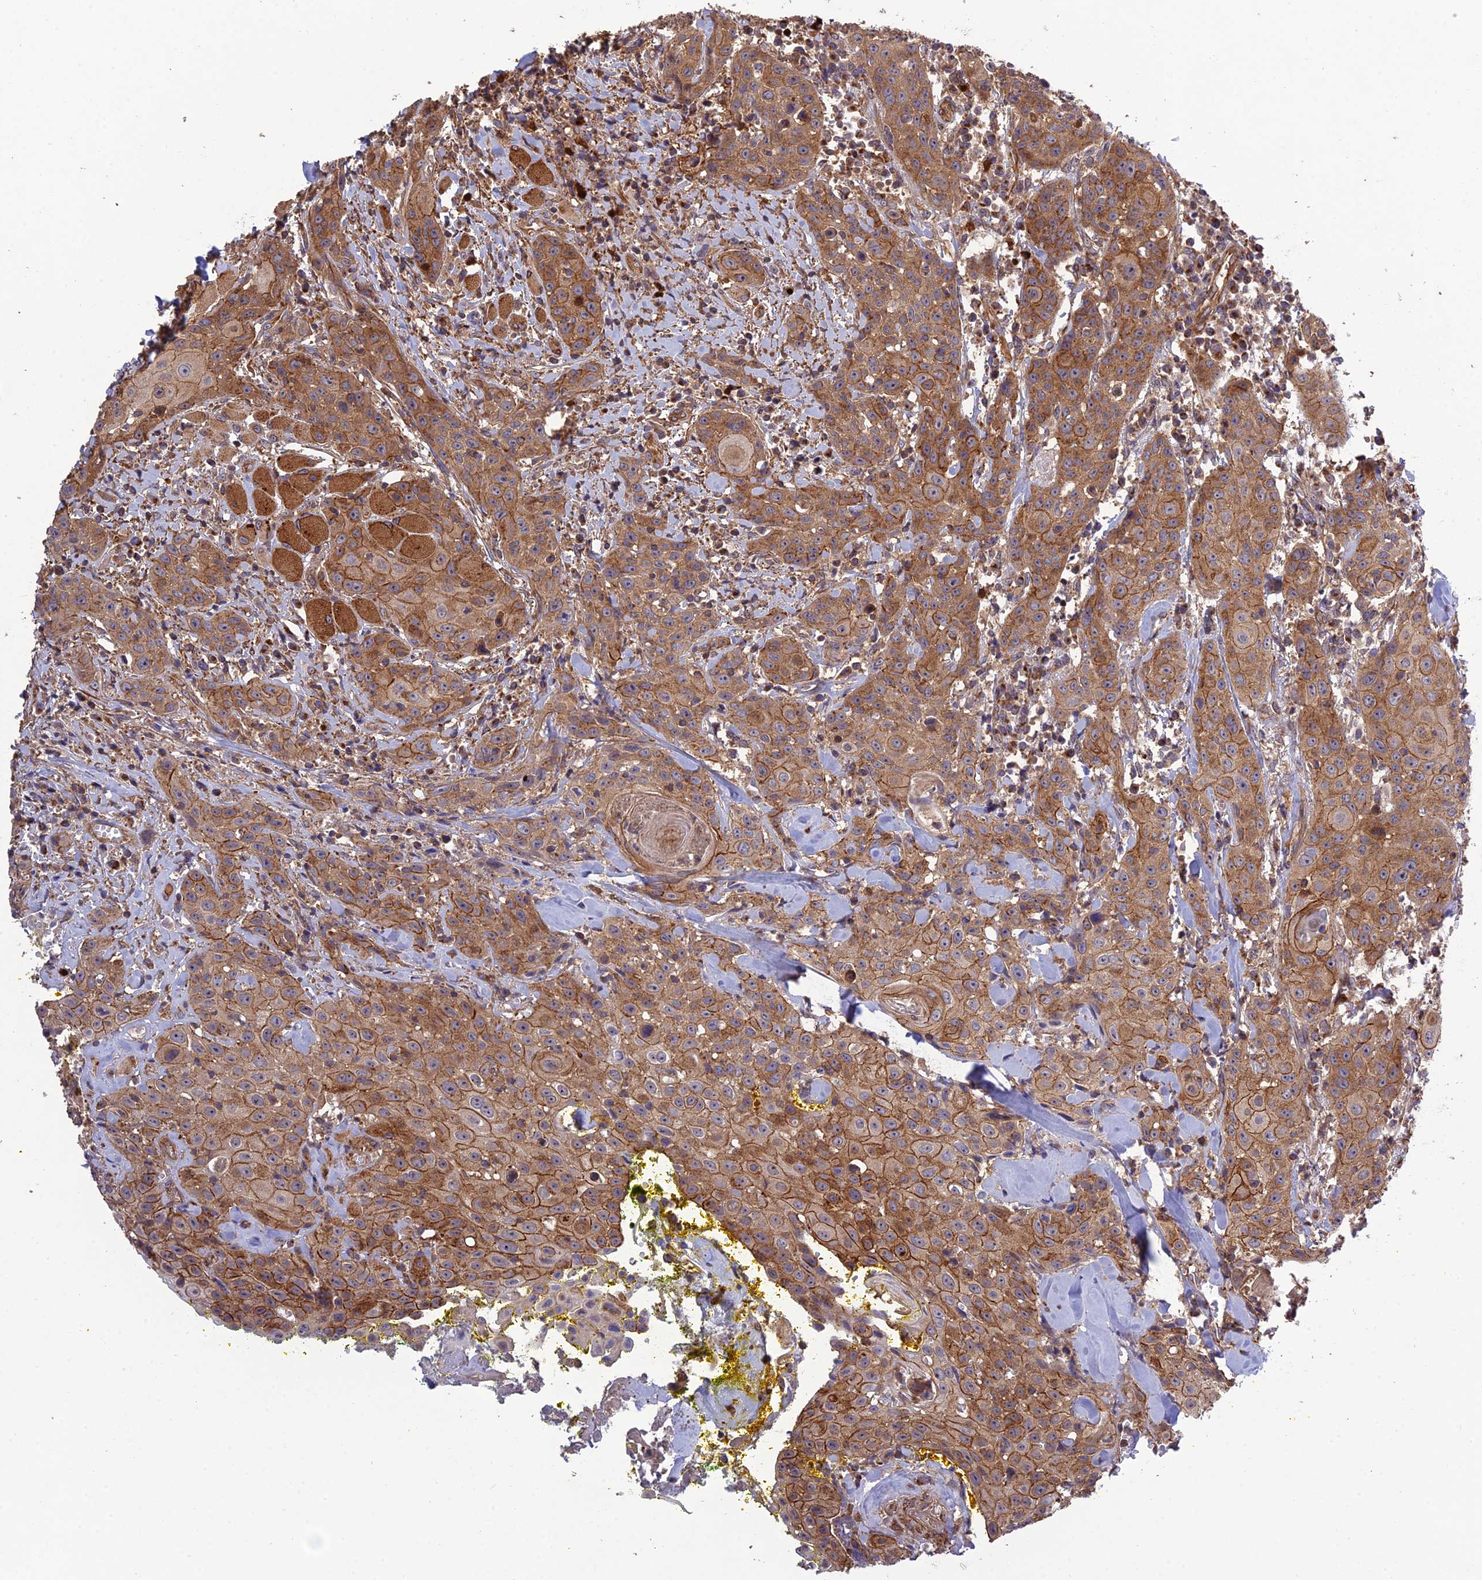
{"staining": {"intensity": "moderate", "quantity": ">75%", "location": "cytoplasmic/membranous"}, "tissue": "head and neck cancer", "cell_type": "Tumor cells", "image_type": "cancer", "snomed": [{"axis": "morphology", "description": "Squamous cell carcinoma, NOS"}, {"axis": "topography", "description": "Oral tissue"}, {"axis": "topography", "description": "Head-Neck"}], "caption": "DAB immunohistochemical staining of head and neck cancer (squamous cell carcinoma) demonstrates moderate cytoplasmic/membranous protein positivity in approximately >75% of tumor cells.", "gene": "TMEM131L", "patient": {"sex": "female", "age": 82}}